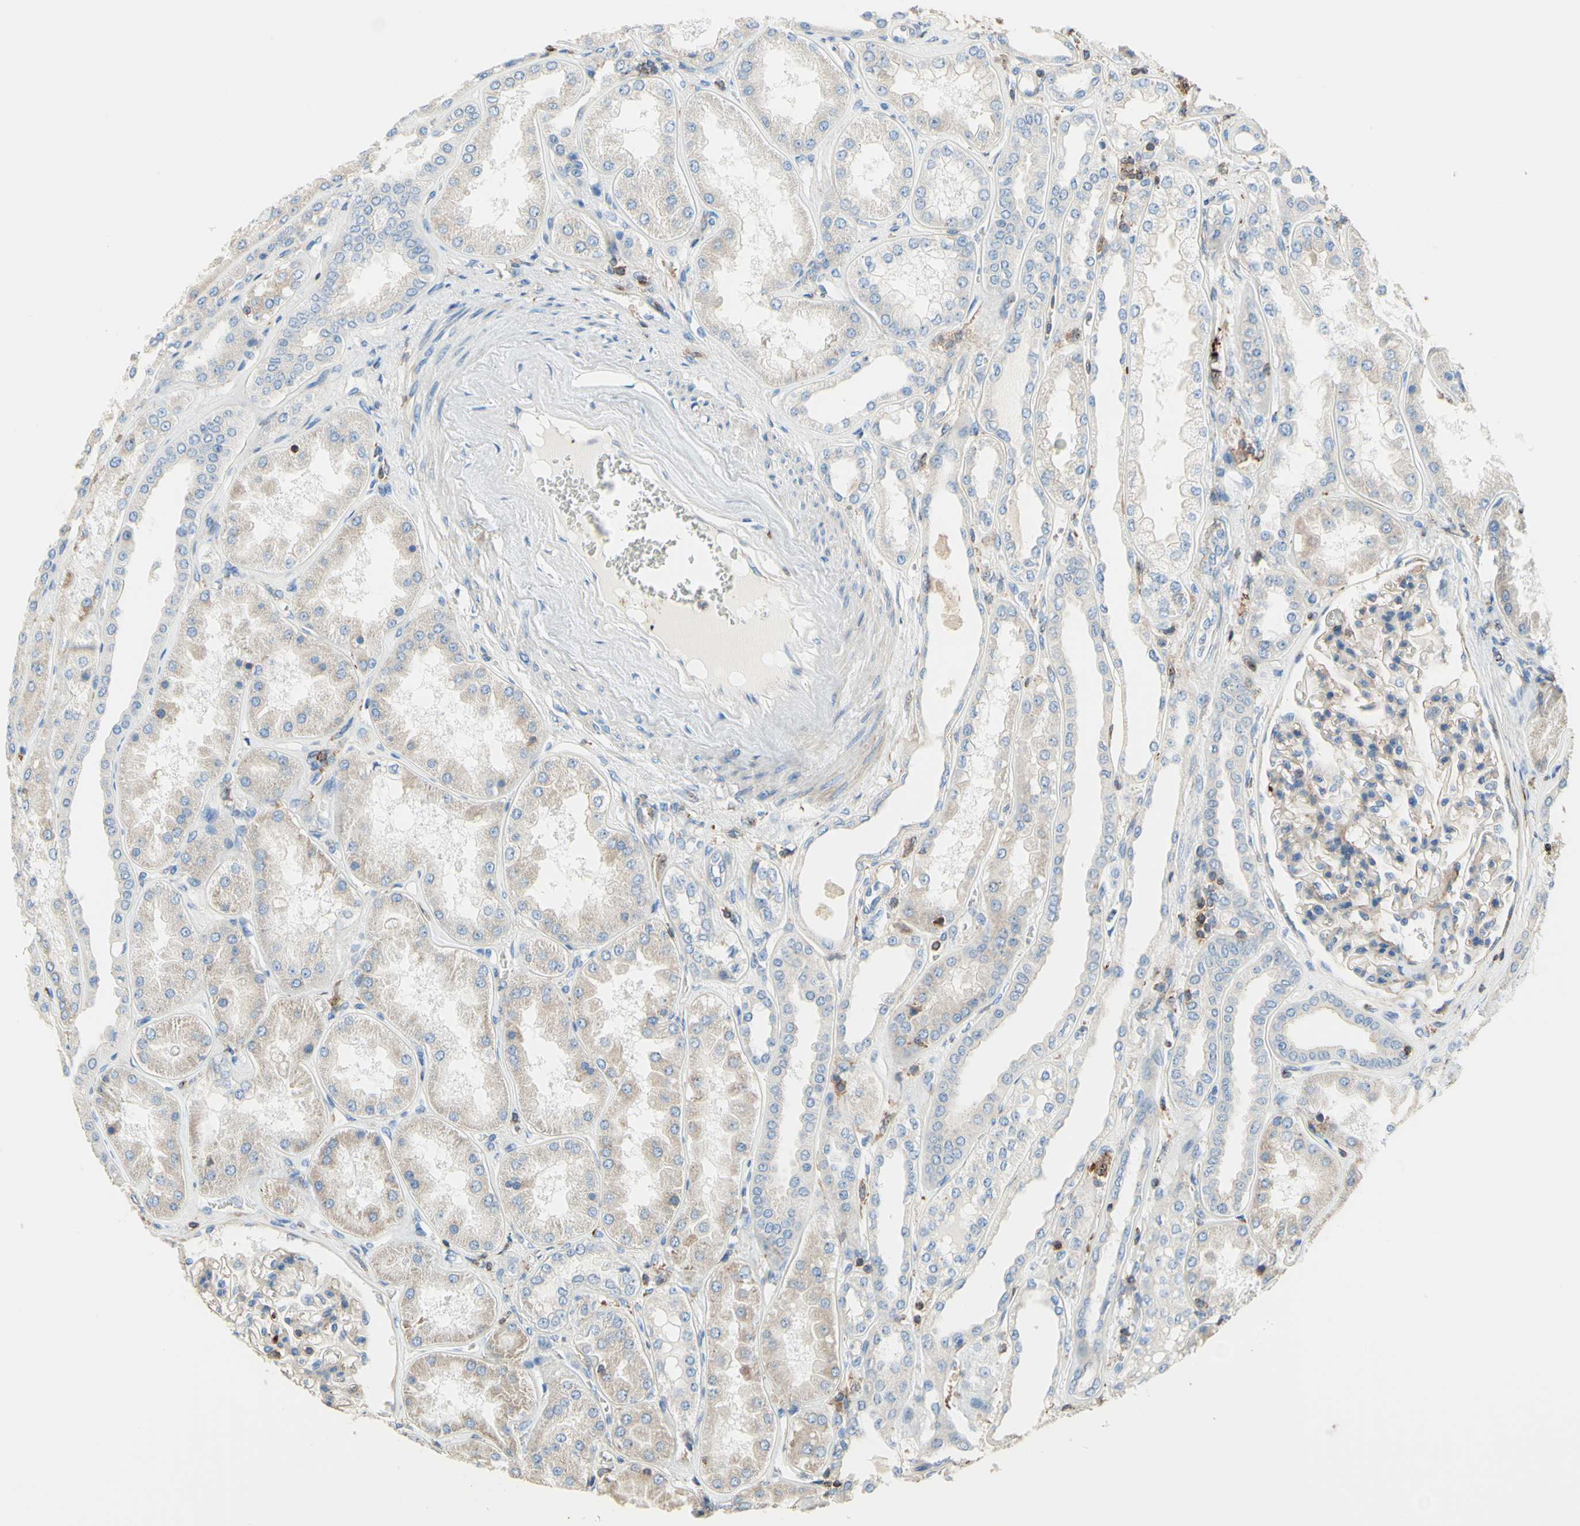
{"staining": {"intensity": "weak", "quantity": ">75%", "location": "cytoplasmic/membranous"}, "tissue": "kidney", "cell_type": "Cells in glomeruli", "image_type": "normal", "snomed": [{"axis": "morphology", "description": "Normal tissue, NOS"}, {"axis": "topography", "description": "Kidney"}], "caption": "IHC staining of normal kidney, which exhibits low levels of weak cytoplasmic/membranous staining in approximately >75% of cells in glomeruli indicating weak cytoplasmic/membranous protein expression. The staining was performed using DAB (brown) for protein detection and nuclei were counterstained in hematoxylin (blue).", "gene": "SEMA4C", "patient": {"sex": "female", "age": 56}}